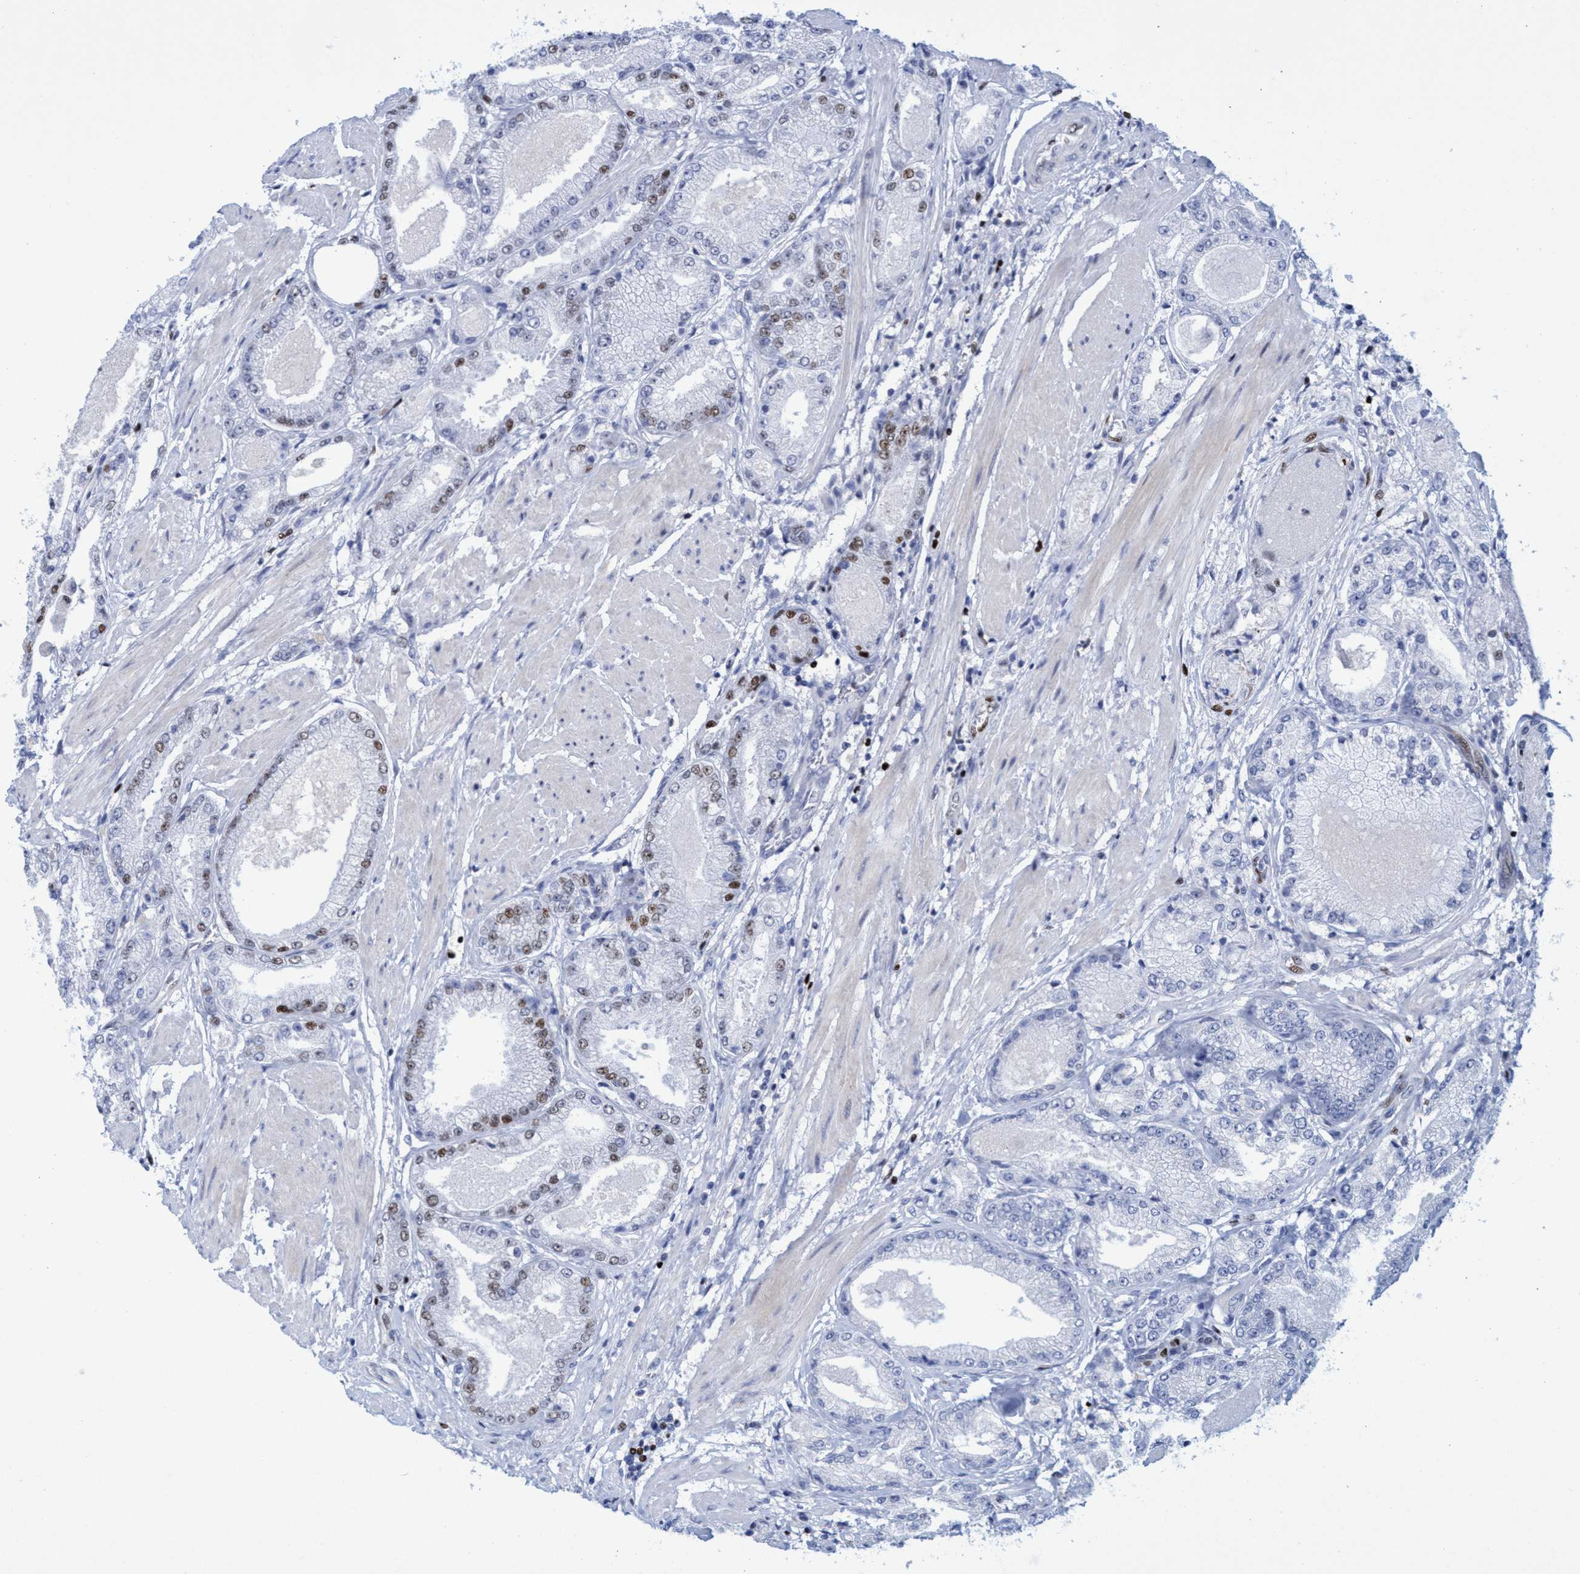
{"staining": {"intensity": "weak", "quantity": "25%-75%", "location": "nuclear"}, "tissue": "prostate cancer", "cell_type": "Tumor cells", "image_type": "cancer", "snomed": [{"axis": "morphology", "description": "Adenocarcinoma, High grade"}, {"axis": "topography", "description": "Prostate"}], "caption": "Weak nuclear positivity for a protein is identified in approximately 25%-75% of tumor cells of prostate adenocarcinoma (high-grade) using IHC.", "gene": "R3HCC1", "patient": {"sex": "male", "age": 50}}